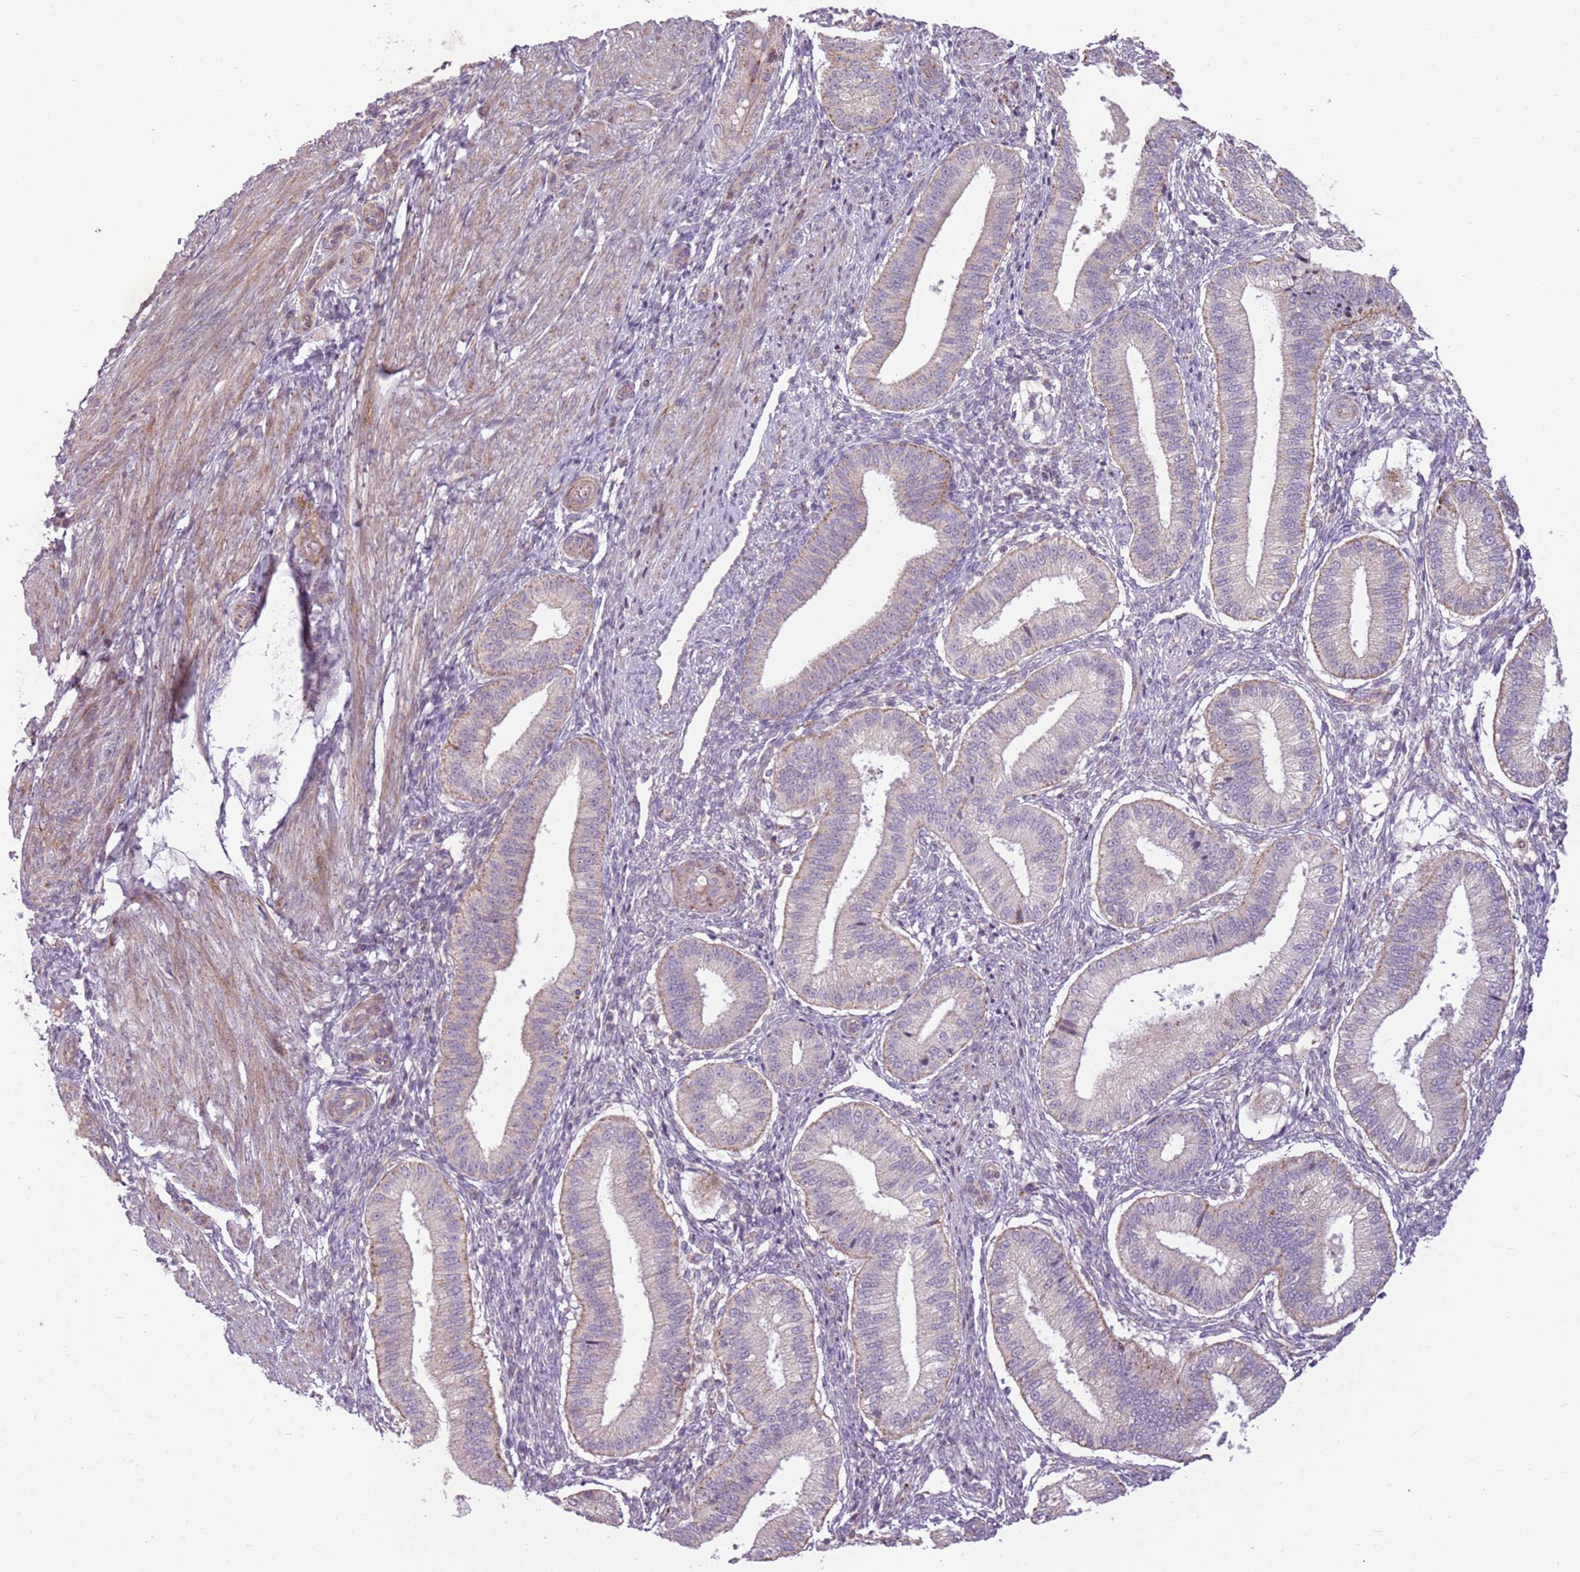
{"staining": {"intensity": "negative", "quantity": "none", "location": "none"}, "tissue": "endometrium", "cell_type": "Cells in endometrial stroma", "image_type": "normal", "snomed": [{"axis": "morphology", "description": "Normal tissue, NOS"}, {"axis": "topography", "description": "Endometrium"}], "caption": "High magnification brightfield microscopy of benign endometrium stained with DAB (brown) and counterstained with hematoxylin (blue): cells in endometrial stroma show no significant staining. (DAB IHC with hematoxylin counter stain).", "gene": "ZNF530", "patient": {"sex": "female", "age": 39}}